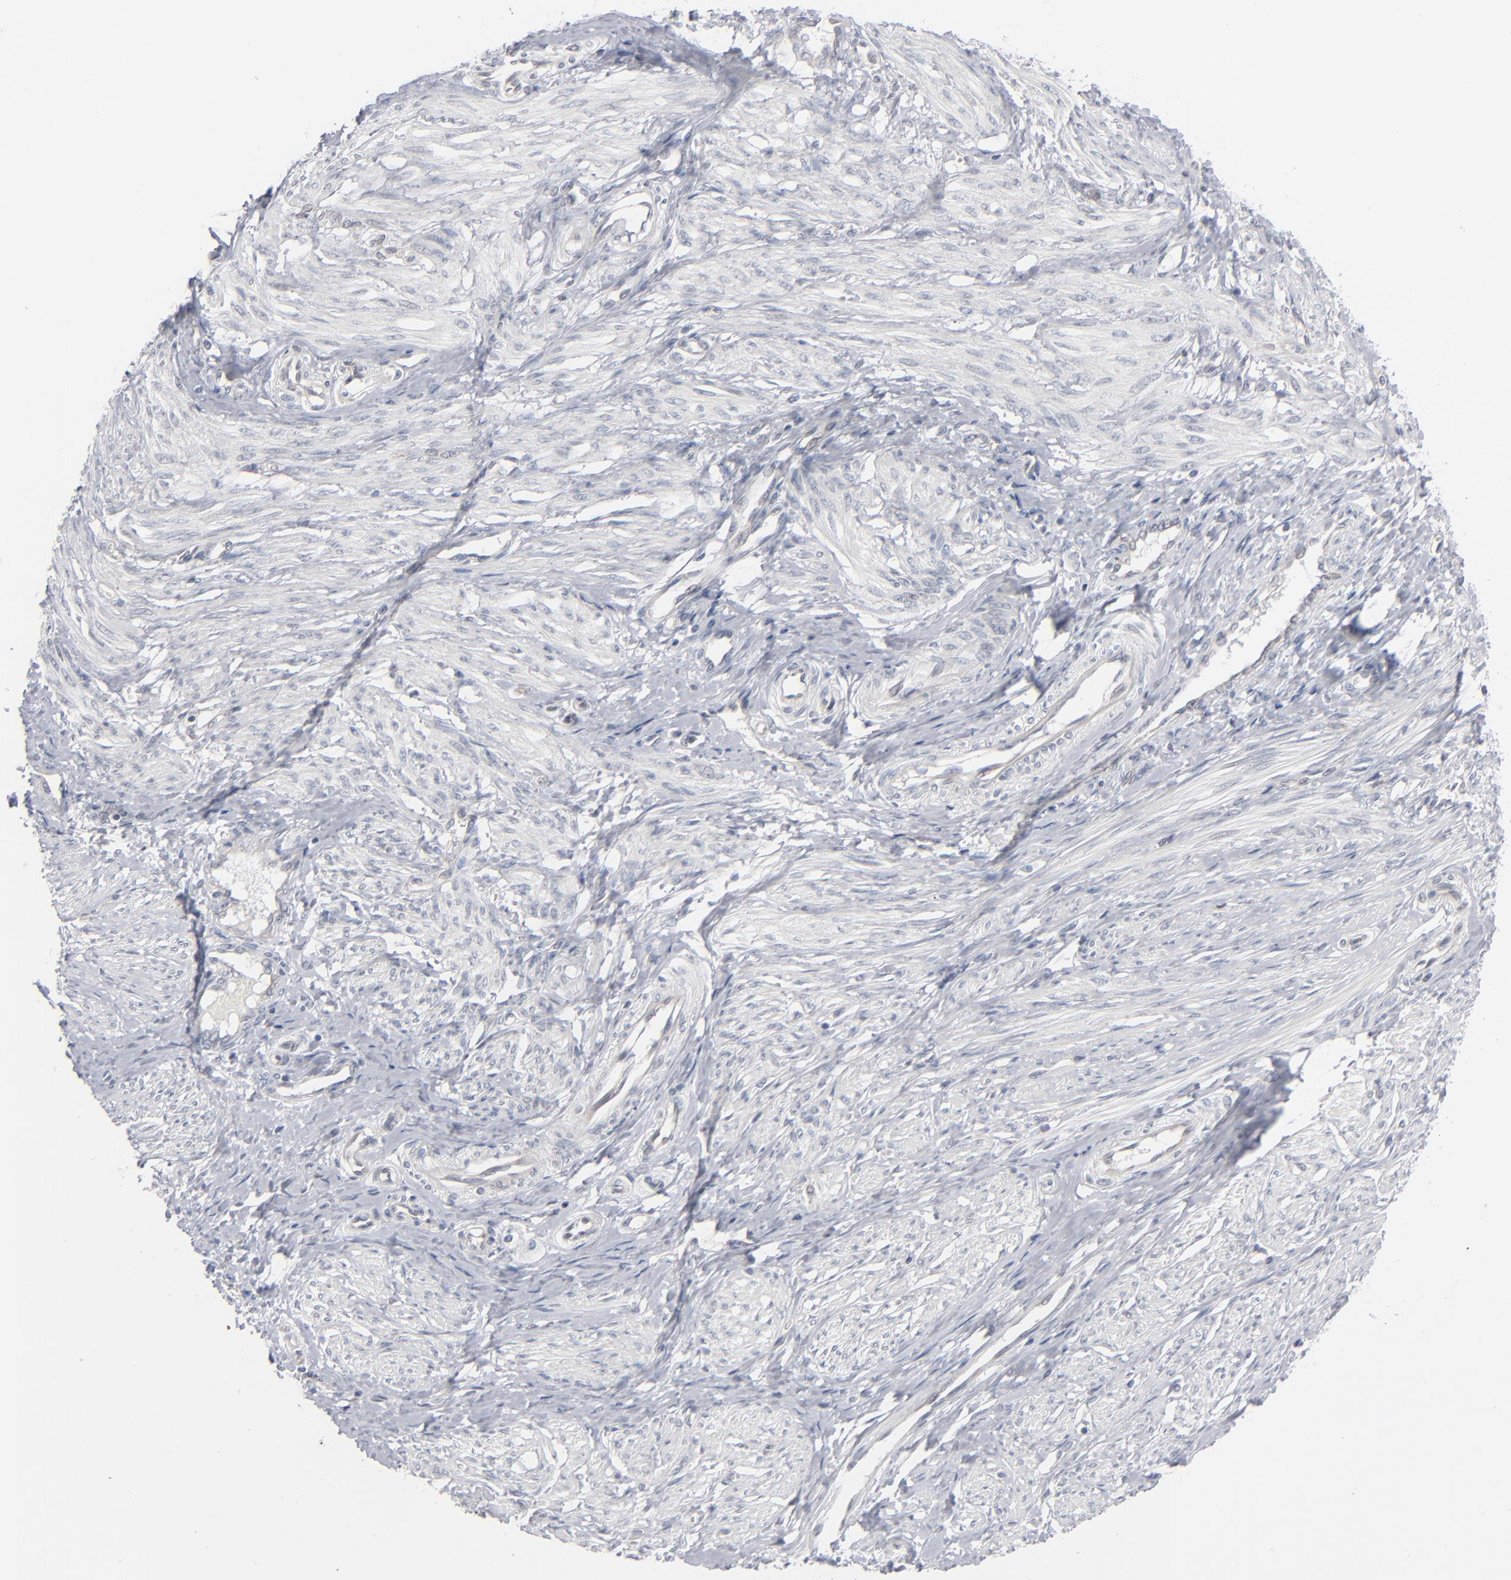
{"staining": {"intensity": "negative", "quantity": "none", "location": "none"}, "tissue": "smooth muscle", "cell_type": "Smooth muscle cells", "image_type": "normal", "snomed": [{"axis": "morphology", "description": "Normal tissue, NOS"}, {"axis": "topography", "description": "Smooth muscle"}, {"axis": "topography", "description": "Uterus"}], "caption": "Immunohistochemistry micrograph of benign smooth muscle stained for a protein (brown), which reveals no staining in smooth muscle cells.", "gene": "POF1B", "patient": {"sex": "female", "age": 39}}